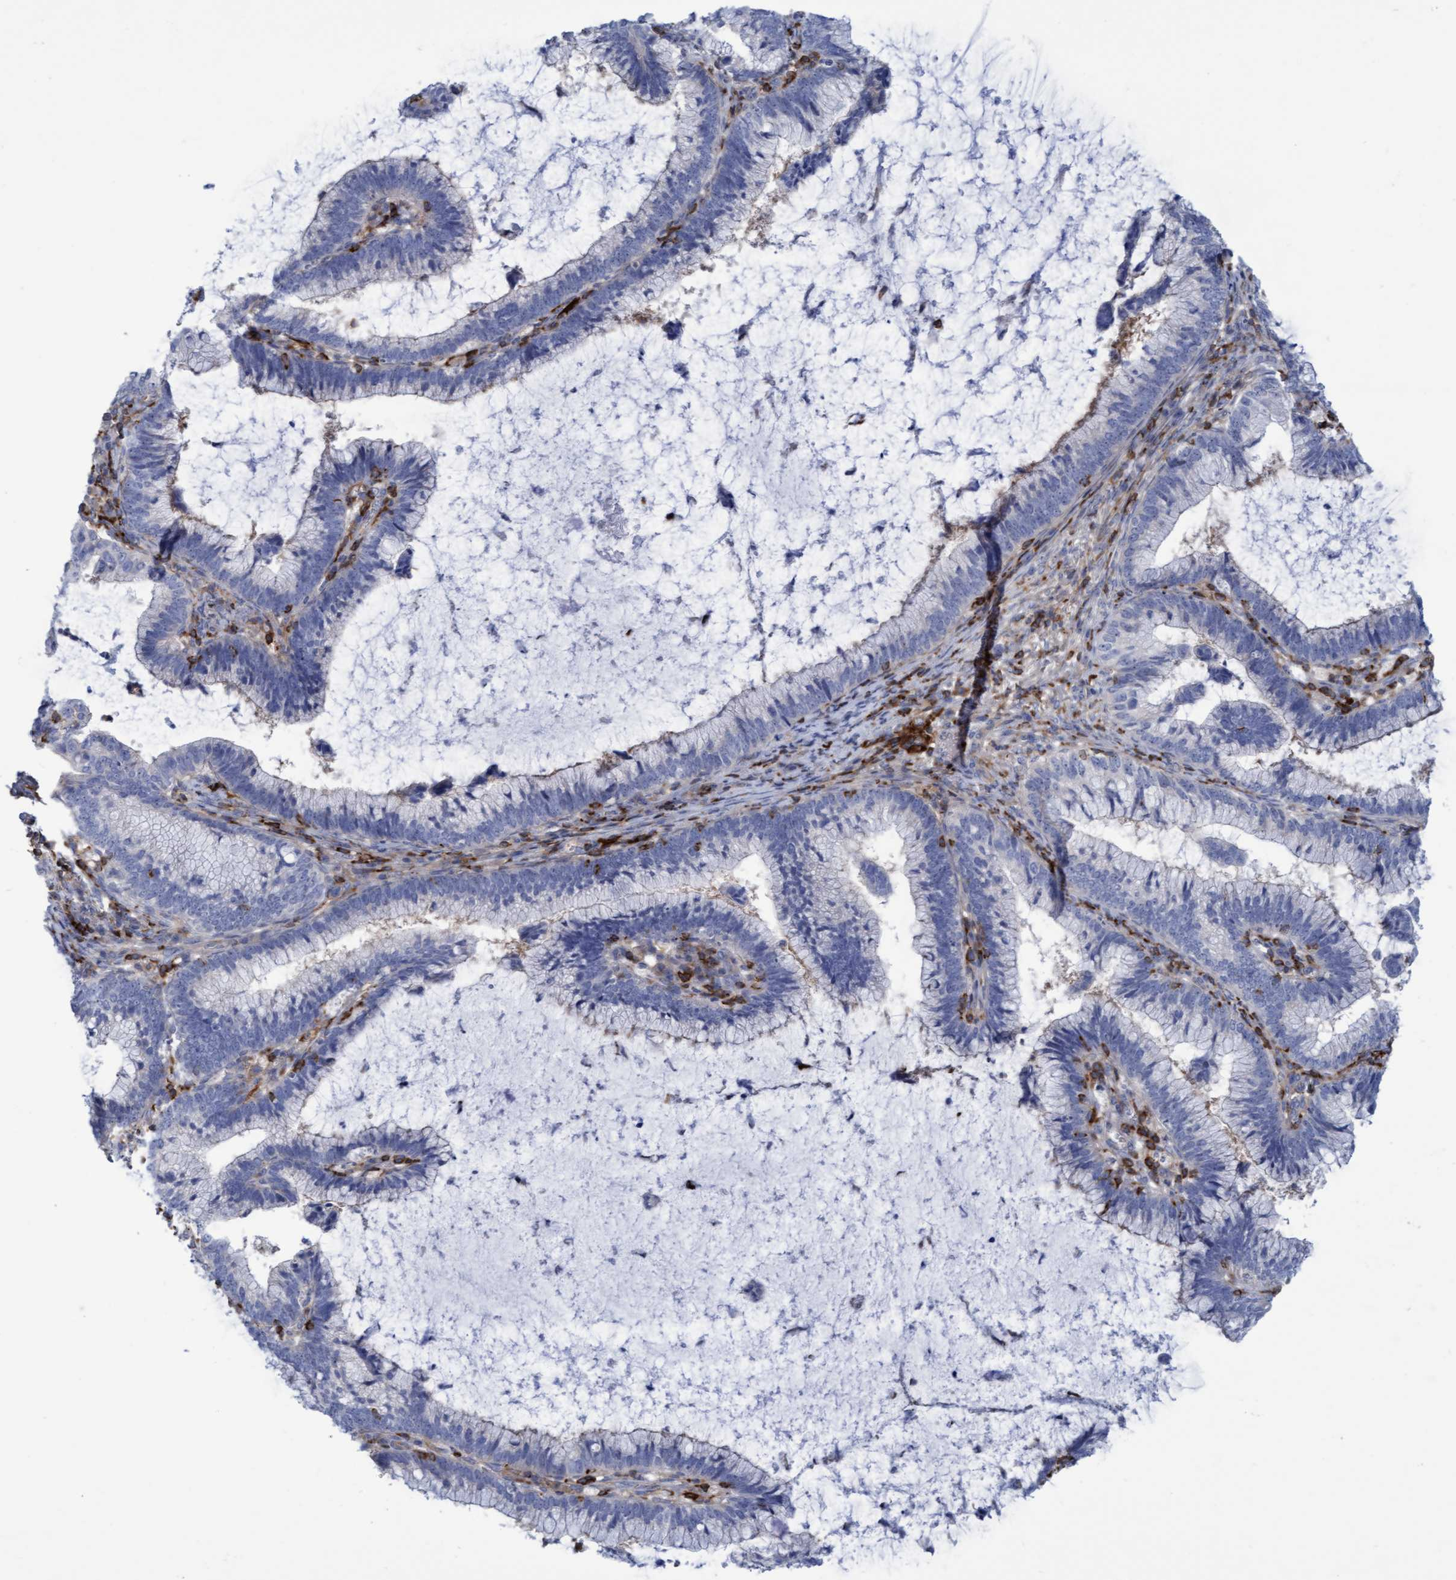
{"staining": {"intensity": "negative", "quantity": "none", "location": "none"}, "tissue": "cervical cancer", "cell_type": "Tumor cells", "image_type": "cancer", "snomed": [{"axis": "morphology", "description": "Adenocarcinoma, NOS"}, {"axis": "topography", "description": "Cervix"}], "caption": "This is an immunohistochemistry (IHC) image of human adenocarcinoma (cervical). There is no staining in tumor cells.", "gene": "FNBP1", "patient": {"sex": "female", "age": 36}}